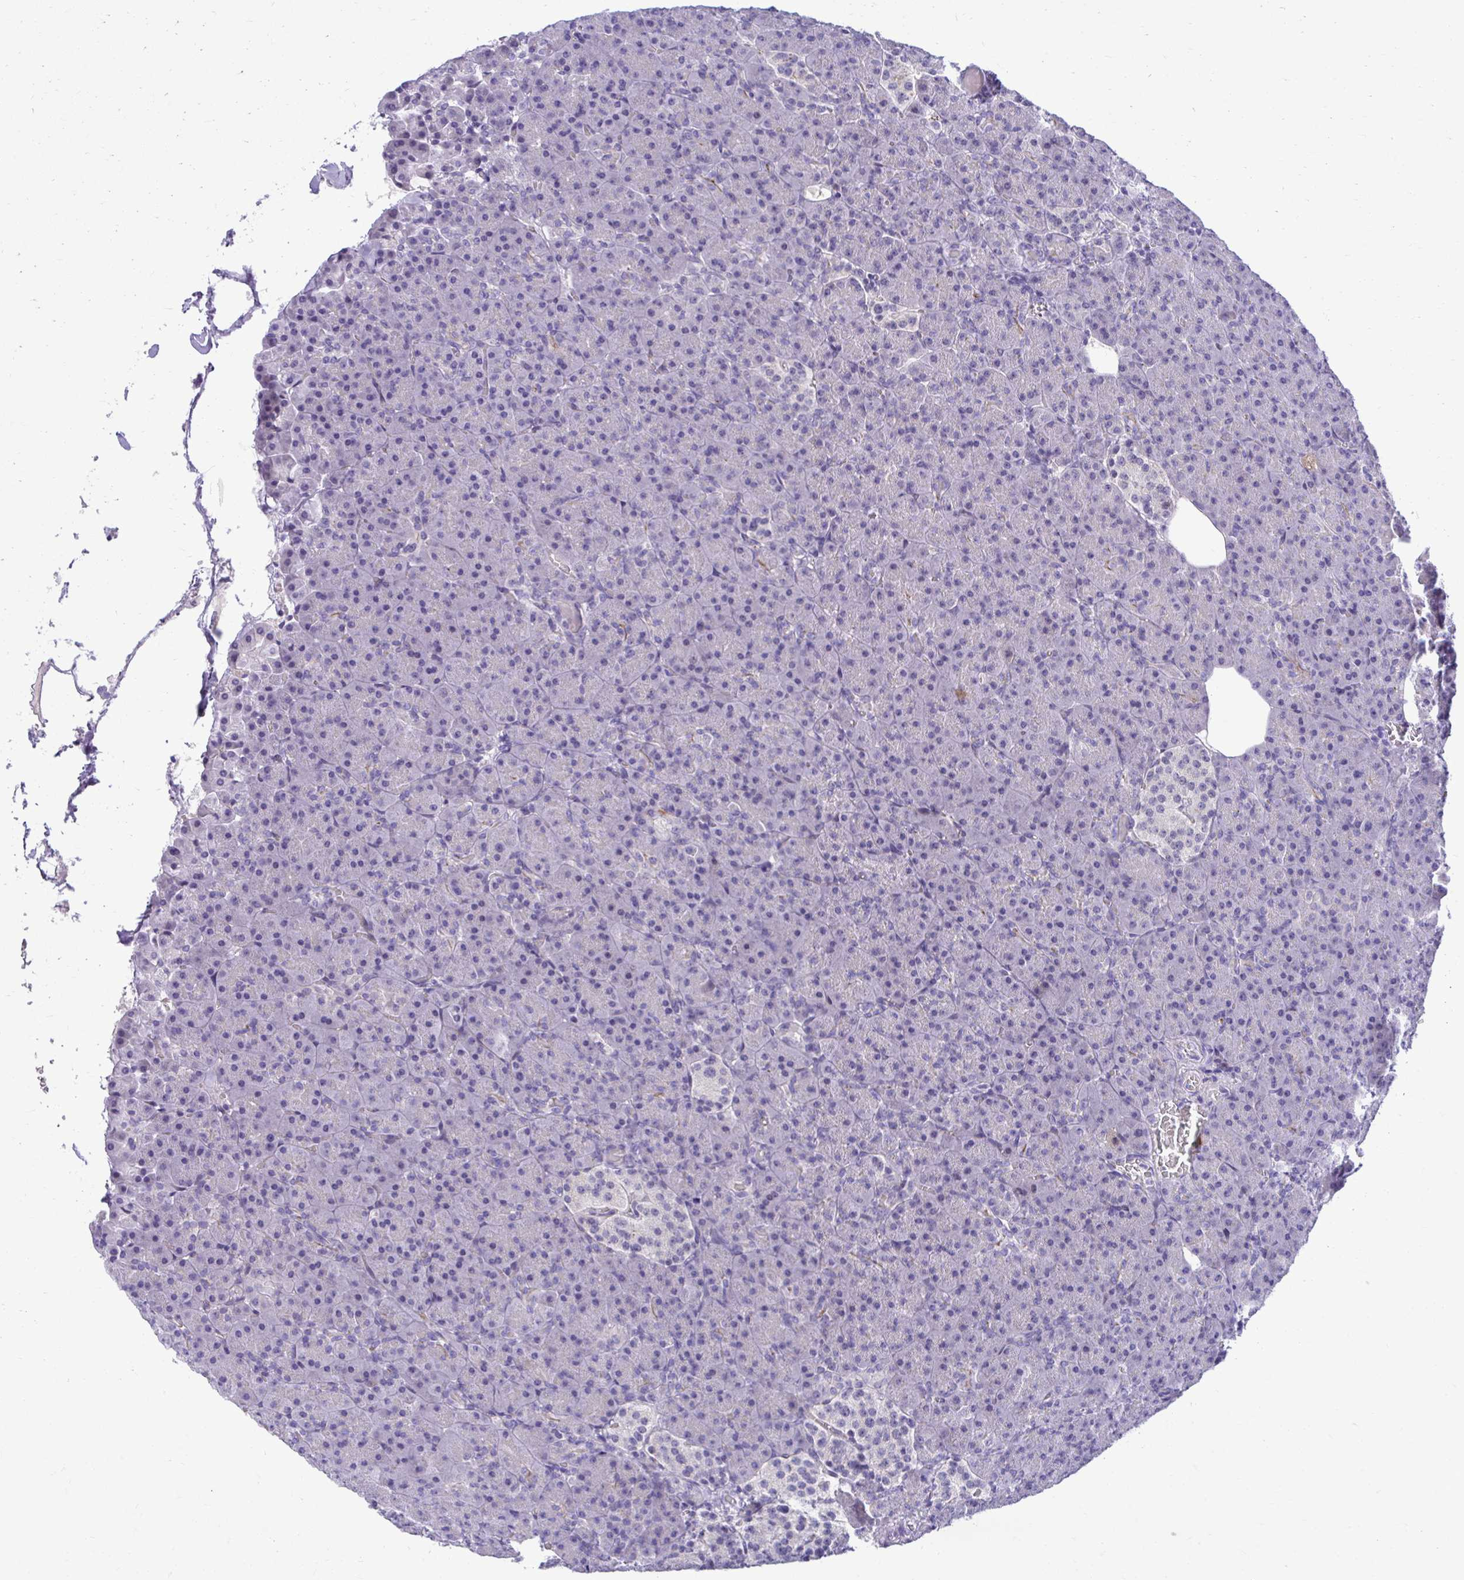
{"staining": {"intensity": "negative", "quantity": "none", "location": "none"}, "tissue": "pancreas", "cell_type": "Exocrine glandular cells", "image_type": "normal", "snomed": [{"axis": "morphology", "description": "Normal tissue, NOS"}, {"axis": "topography", "description": "Pancreas"}], "caption": "A high-resolution photomicrograph shows immunohistochemistry (IHC) staining of normal pancreas, which exhibits no significant staining in exocrine glandular cells.", "gene": "CDC20", "patient": {"sex": "female", "age": 74}}